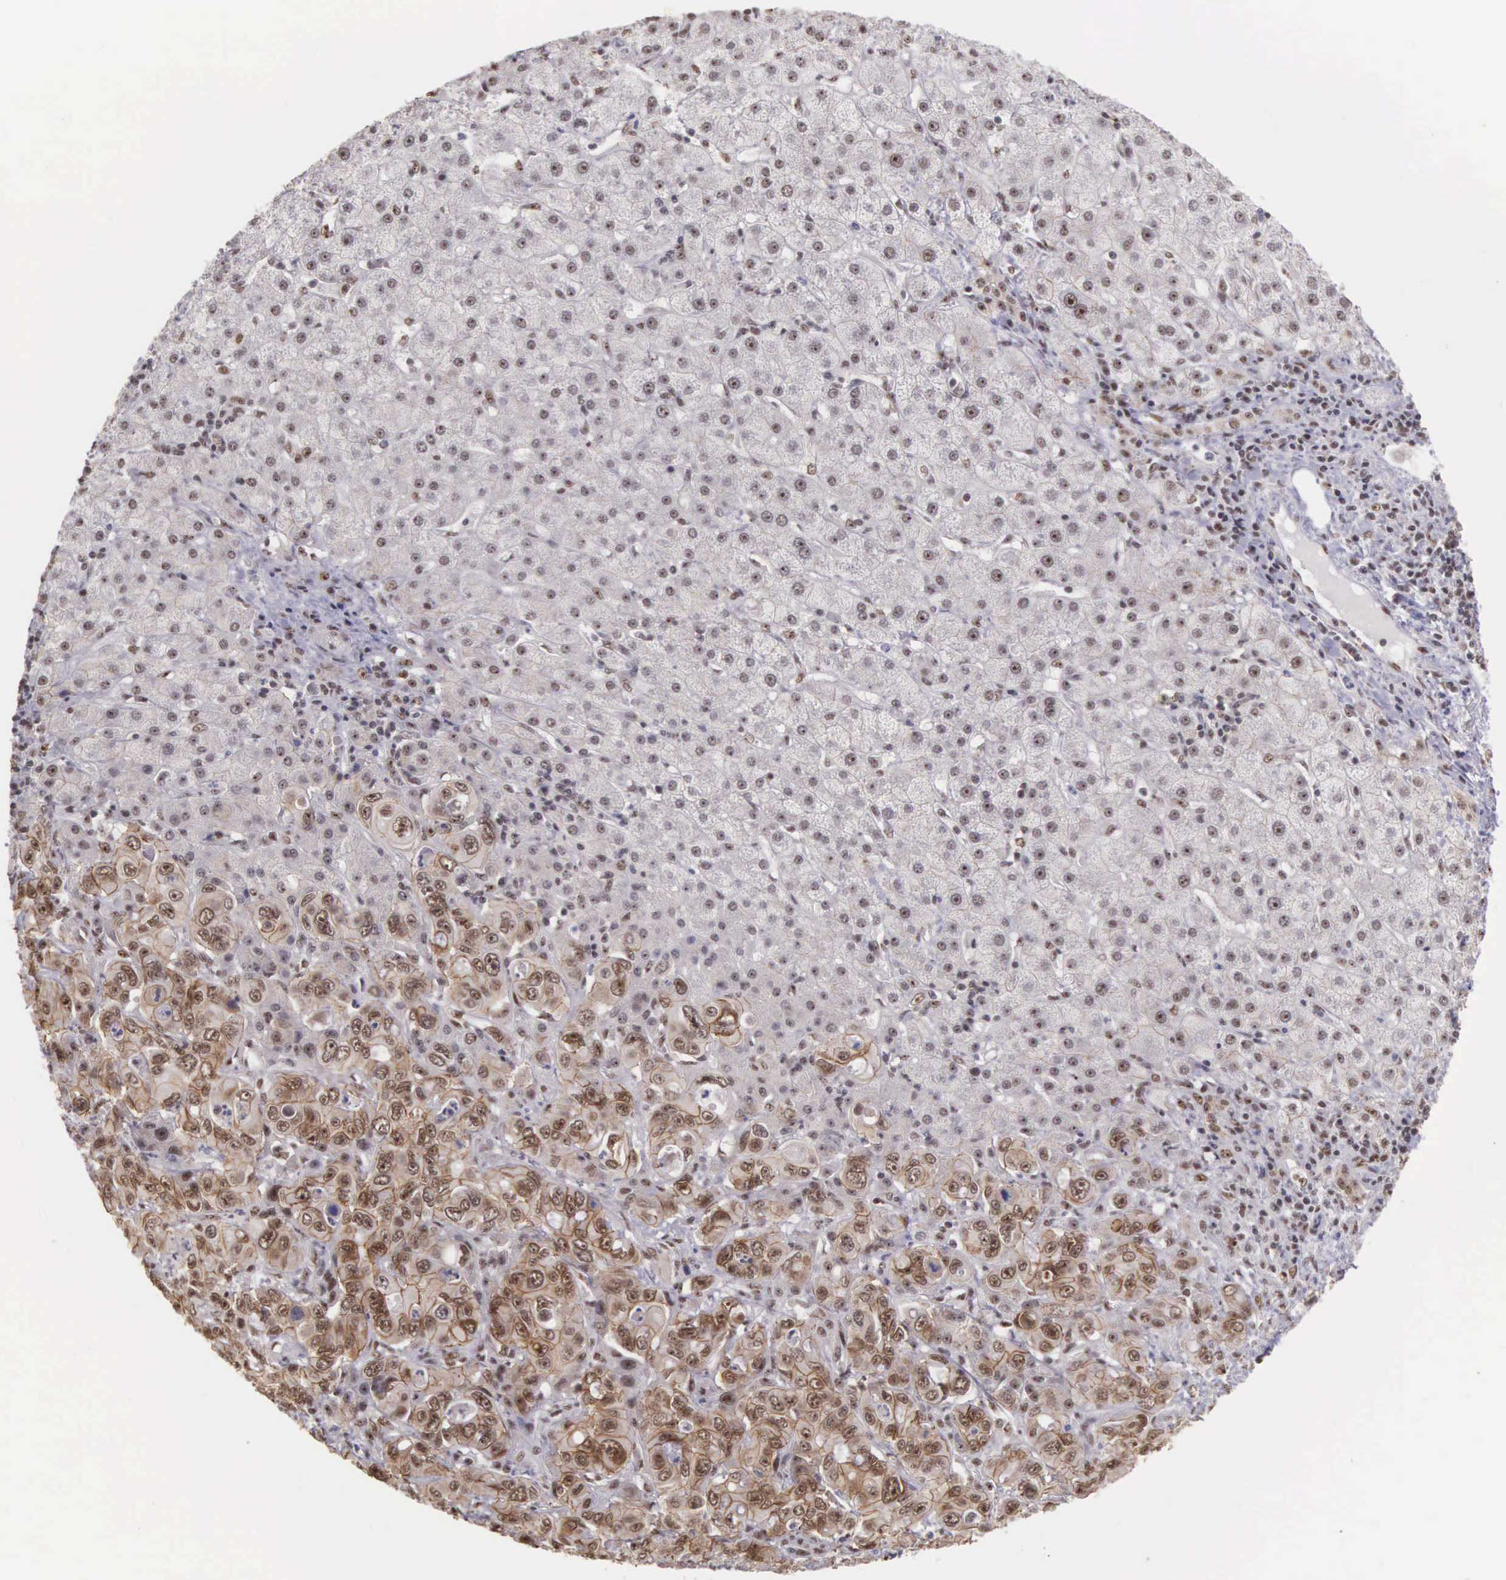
{"staining": {"intensity": "moderate", "quantity": ">75%", "location": "cytoplasmic/membranous,nuclear"}, "tissue": "liver cancer", "cell_type": "Tumor cells", "image_type": "cancer", "snomed": [{"axis": "morphology", "description": "Cholangiocarcinoma"}, {"axis": "topography", "description": "Liver"}], "caption": "The immunohistochemical stain shows moderate cytoplasmic/membranous and nuclear positivity in tumor cells of liver cancer (cholangiocarcinoma) tissue.", "gene": "POLR2F", "patient": {"sex": "female", "age": 79}}